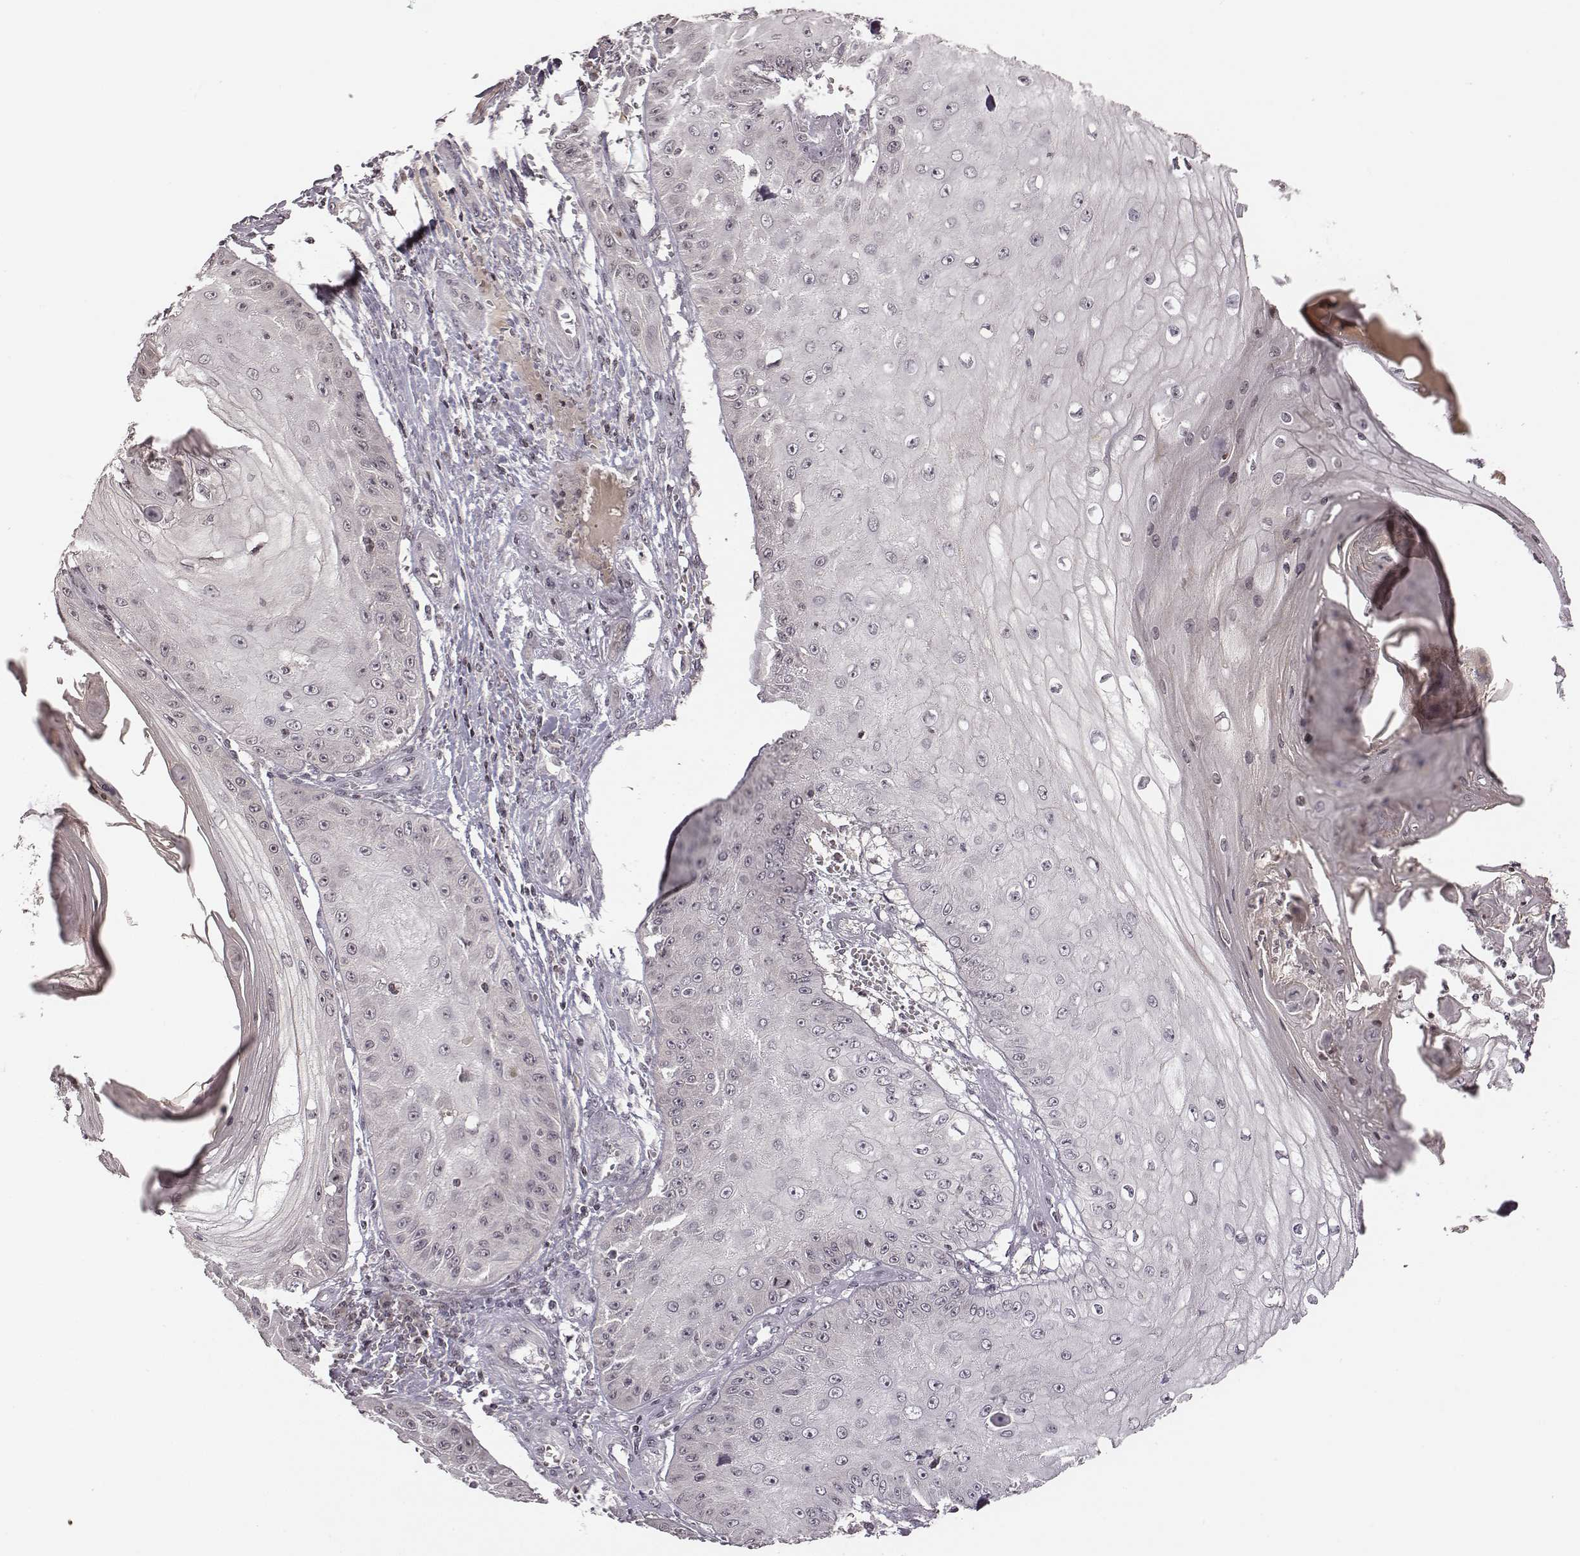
{"staining": {"intensity": "negative", "quantity": "none", "location": "none"}, "tissue": "skin cancer", "cell_type": "Tumor cells", "image_type": "cancer", "snomed": [{"axis": "morphology", "description": "Squamous cell carcinoma, NOS"}, {"axis": "topography", "description": "Skin"}], "caption": "Tumor cells show no significant staining in skin squamous cell carcinoma.", "gene": "GRM4", "patient": {"sex": "male", "age": 70}}